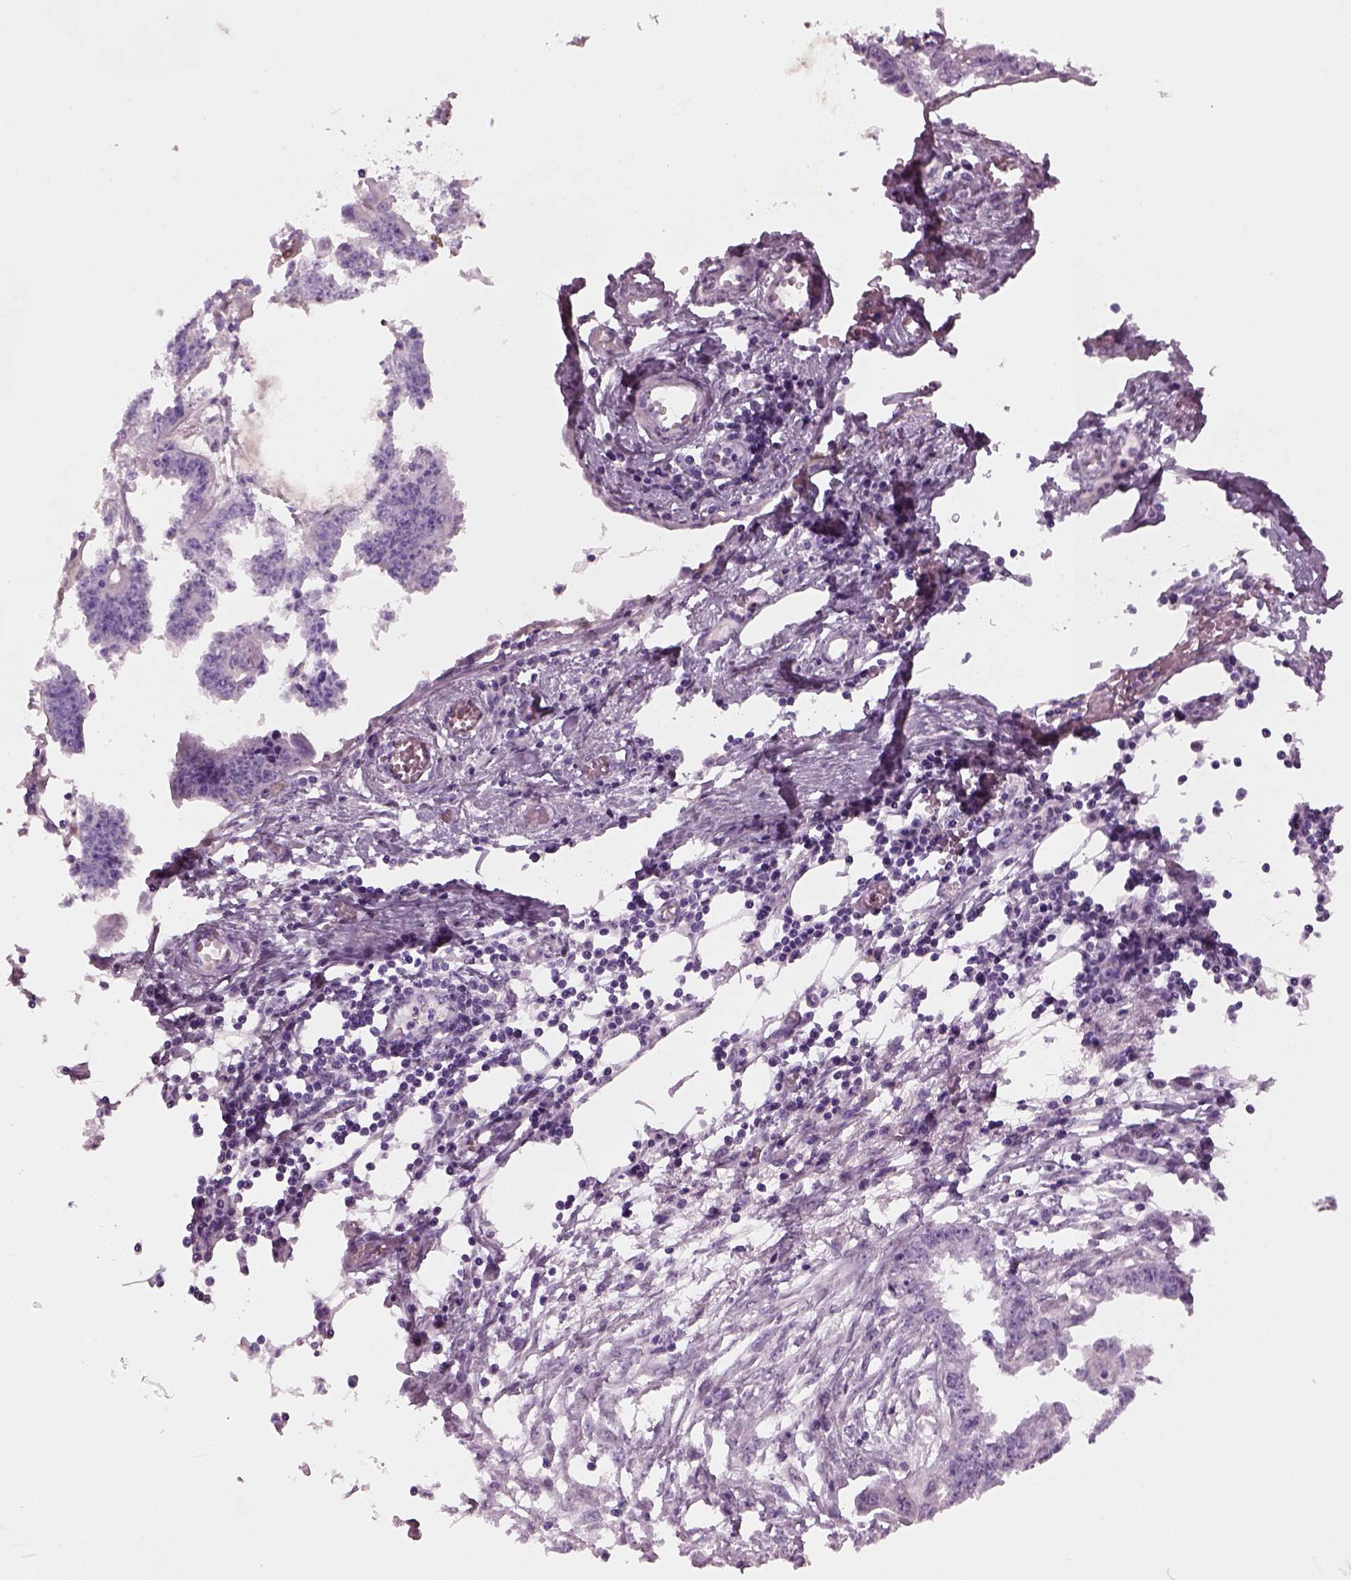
{"staining": {"intensity": "negative", "quantity": "none", "location": "none"}, "tissue": "endometrial cancer", "cell_type": "Tumor cells", "image_type": "cancer", "snomed": [{"axis": "morphology", "description": "Adenocarcinoma, NOS"}, {"axis": "morphology", "description": "Adenocarcinoma, metastatic, NOS"}, {"axis": "topography", "description": "Adipose tissue"}, {"axis": "topography", "description": "Endometrium"}], "caption": "Tumor cells show no significant staining in endometrial cancer (metastatic adenocarcinoma).", "gene": "PRR9", "patient": {"sex": "female", "age": 67}}